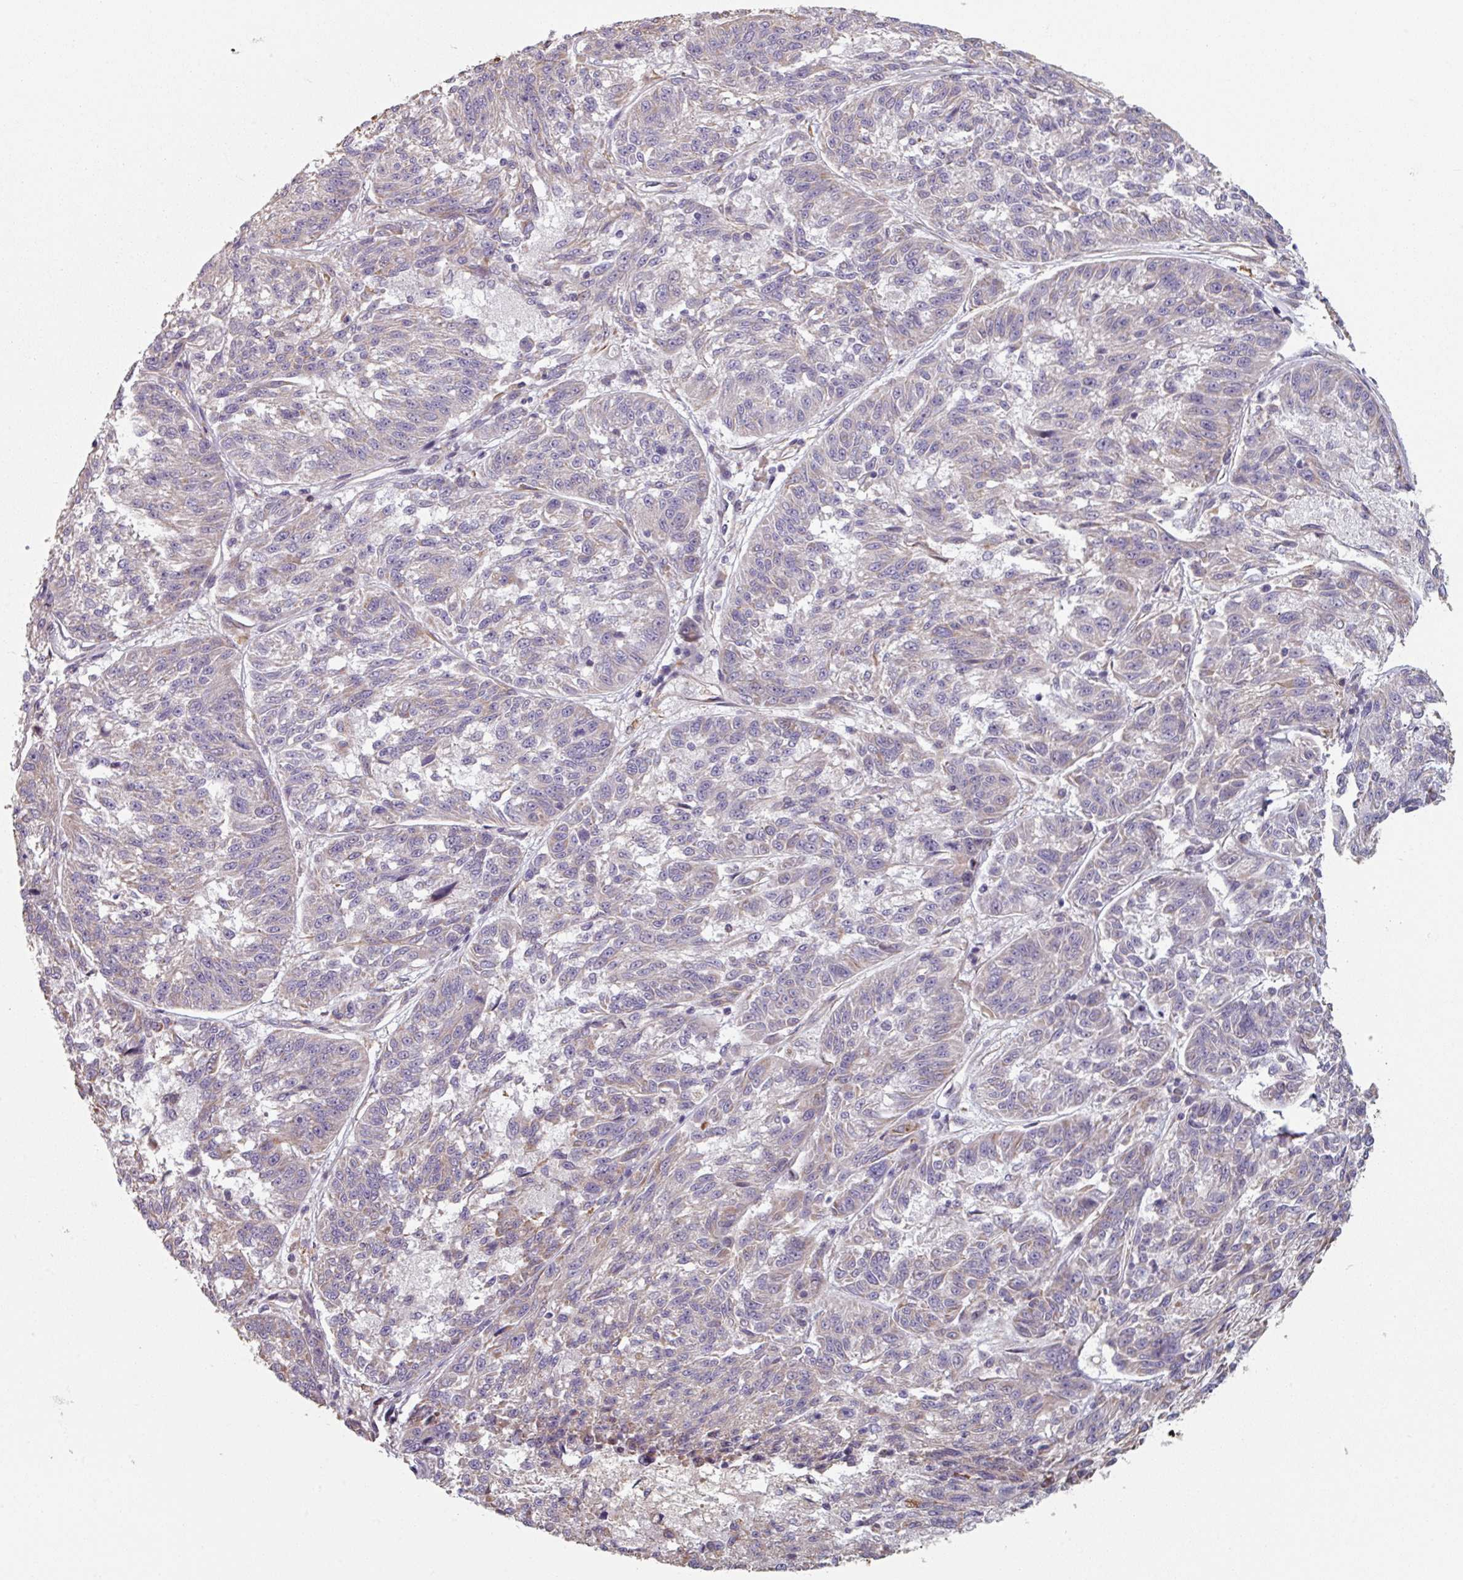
{"staining": {"intensity": "weak", "quantity": "<25%", "location": "cytoplasmic/membranous"}, "tissue": "melanoma", "cell_type": "Tumor cells", "image_type": "cancer", "snomed": [{"axis": "morphology", "description": "Malignant melanoma, NOS"}, {"axis": "topography", "description": "Skin"}], "caption": "Tumor cells show no significant positivity in malignant melanoma. (Stains: DAB IHC with hematoxylin counter stain, Microscopy: brightfield microscopy at high magnification).", "gene": "GSTA4", "patient": {"sex": "male", "age": 53}}